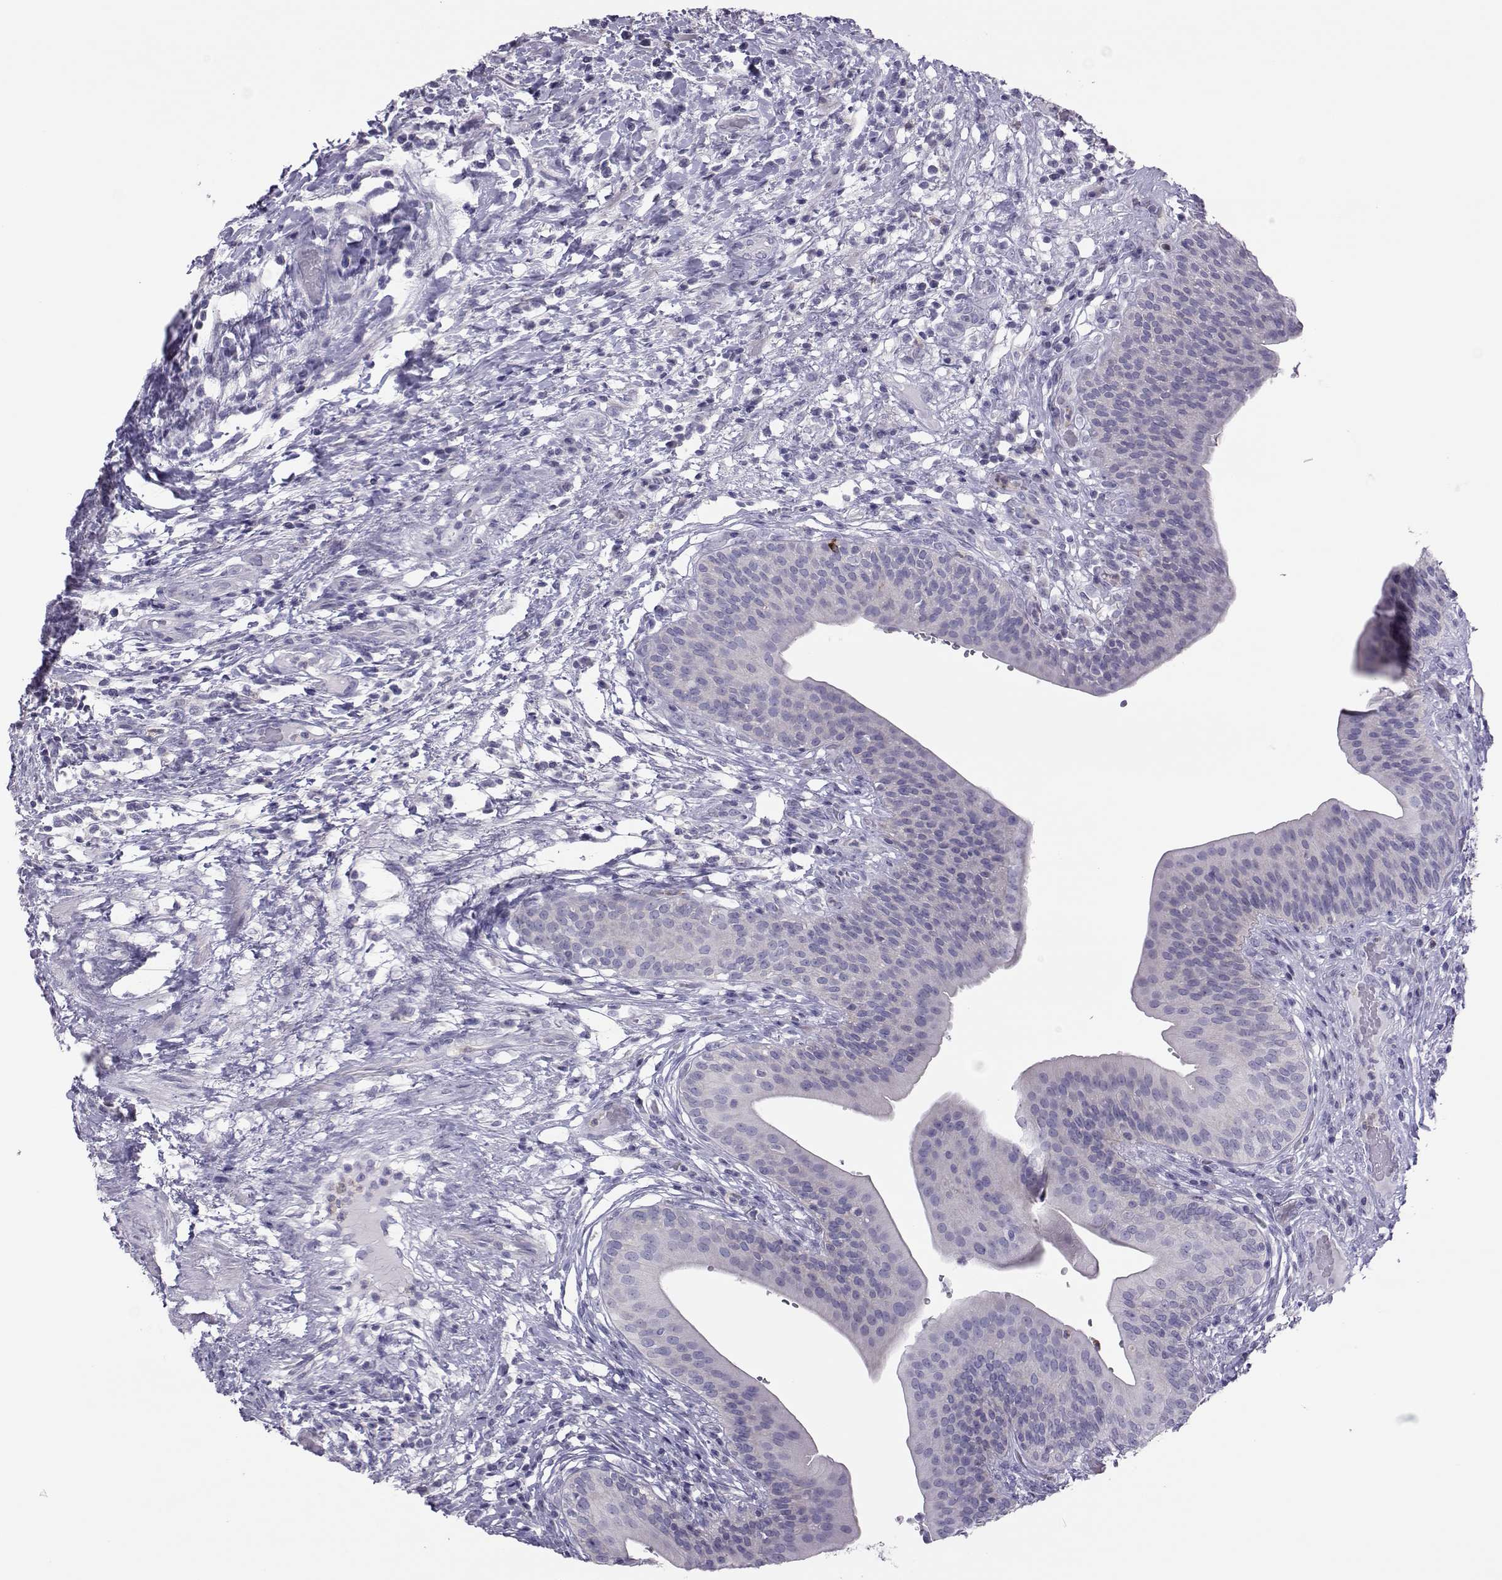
{"staining": {"intensity": "negative", "quantity": "none", "location": "none"}, "tissue": "urinary bladder", "cell_type": "Urothelial cells", "image_type": "normal", "snomed": [{"axis": "morphology", "description": "Normal tissue, NOS"}, {"axis": "topography", "description": "Urinary bladder"}], "caption": "Image shows no significant protein staining in urothelial cells of unremarkable urinary bladder. (DAB immunohistochemistry with hematoxylin counter stain).", "gene": "TRPM7", "patient": {"sex": "male", "age": 66}}